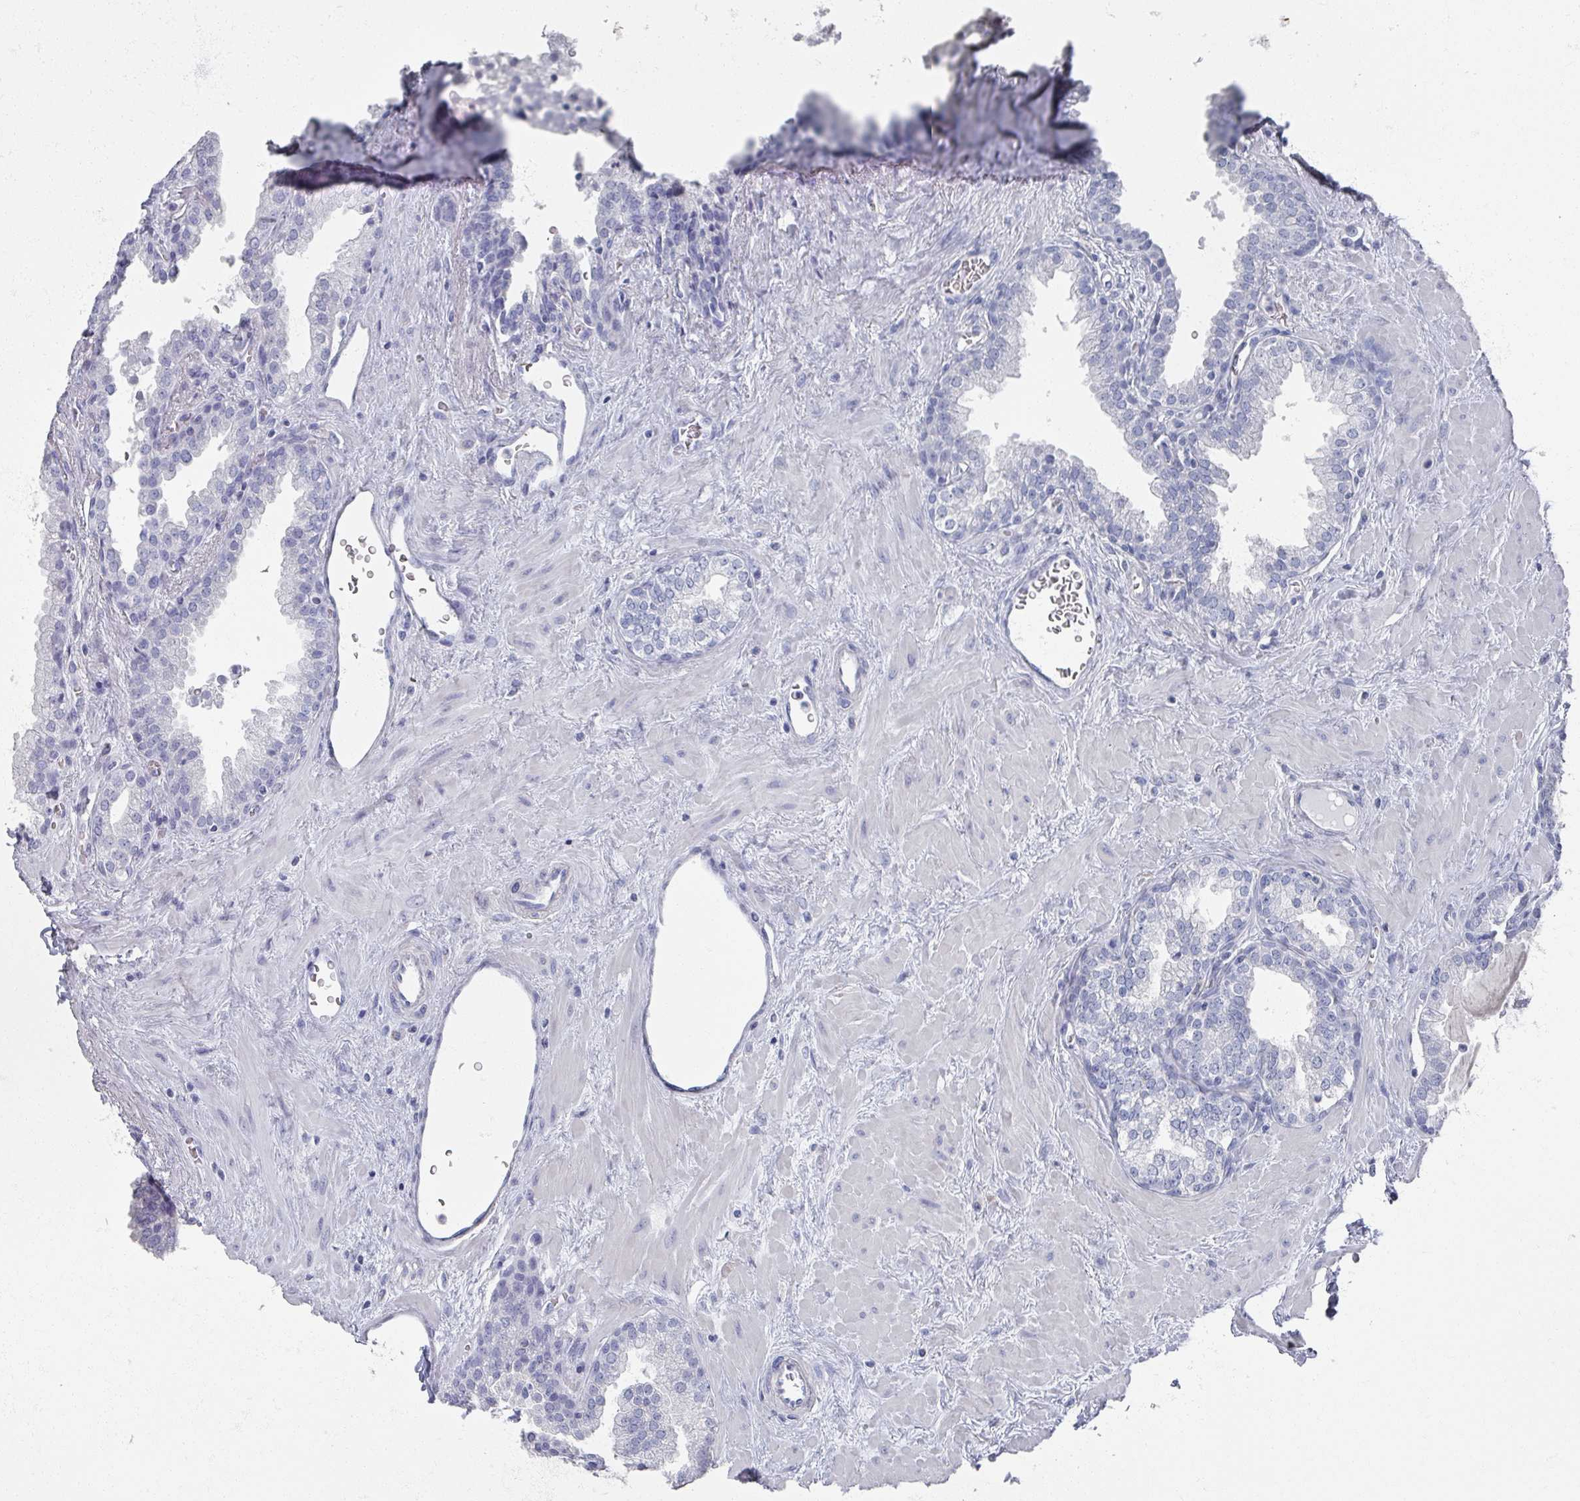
{"staining": {"intensity": "negative", "quantity": "none", "location": "none"}, "tissue": "prostate", "cell_type": "Glandular cells", "image_type": "normal", "snomed": [{"axis": "morphology", "description": "Normal tissue, NOS"}, {"axis": "topography", "description": "Prostate"}], "caption": "This is an IHC histopathology image of benign human prostate. There is no positivity in glandular cells.", "gene": "OMG", "patient": {"sex": "male", "age": 51}}